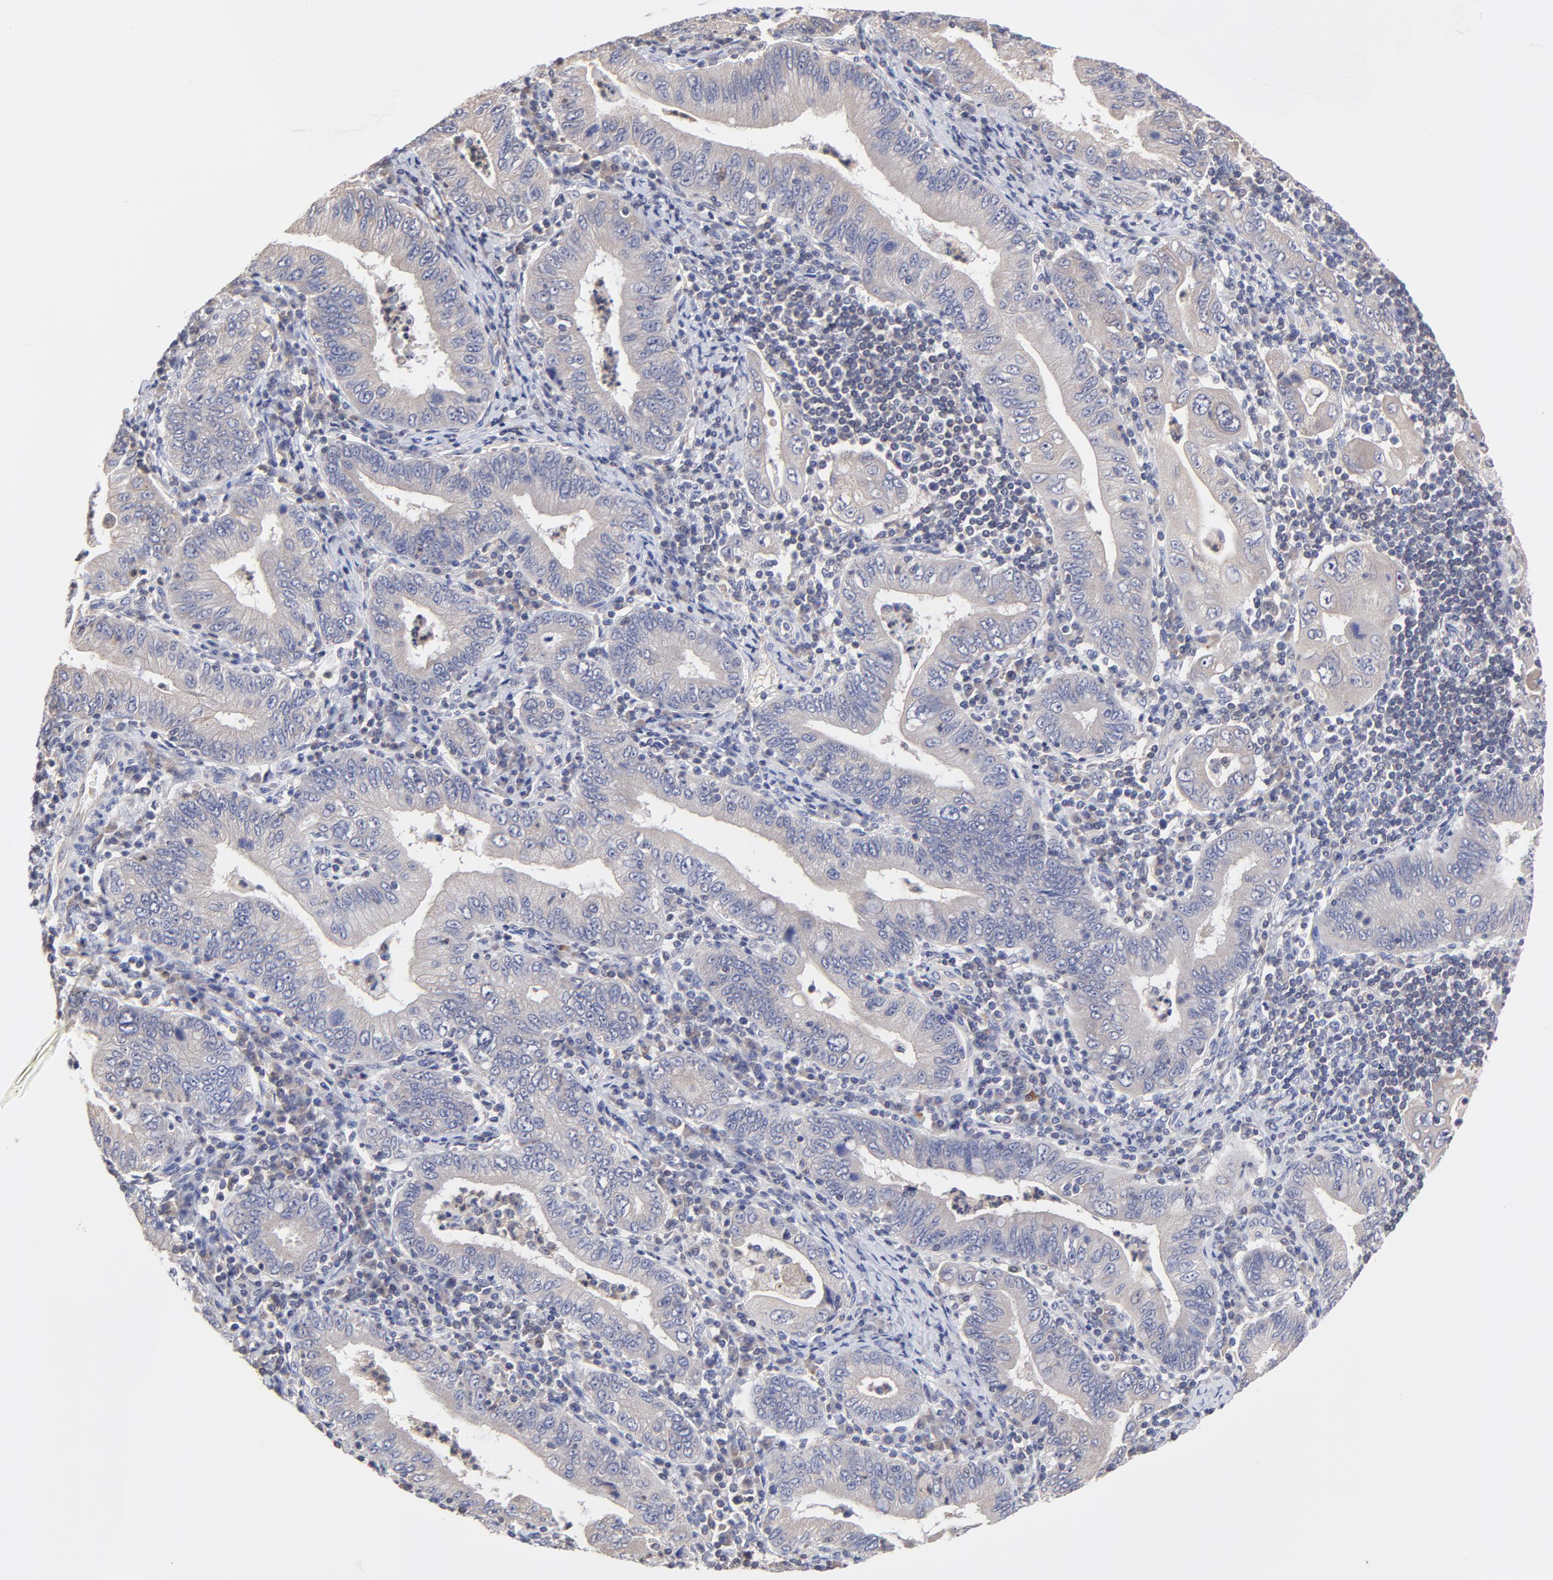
{"staining": {"intensity": "weak", "quantity": ">75%", "location": "cytoplasmic/membranous"}, "tissue": "stomach cancer", "cell_type": "Tumor cells", "image_type": "cancer", "snomed": [{"axis": "morphology", "description": "Normal tissue, NOS"}, {"axis": "morphology", "description": "Adenocarcinoma, NOS"}, {"axis": "topography", "description": "Esophagus"}, {"axis": "topography", "description": "Stomach, upper"}, {"axis": "topography", "description": "Peripheral nerve tissue"}], "caption": "Protein expression by IHC exhibits weak cytoplasmic/membranous positivity in approximately >75% of tumor cells in stomach cancer (adenocarcinoma).", "gene": "PCMT1", "patient": {"sex": "male", "age": 62}}